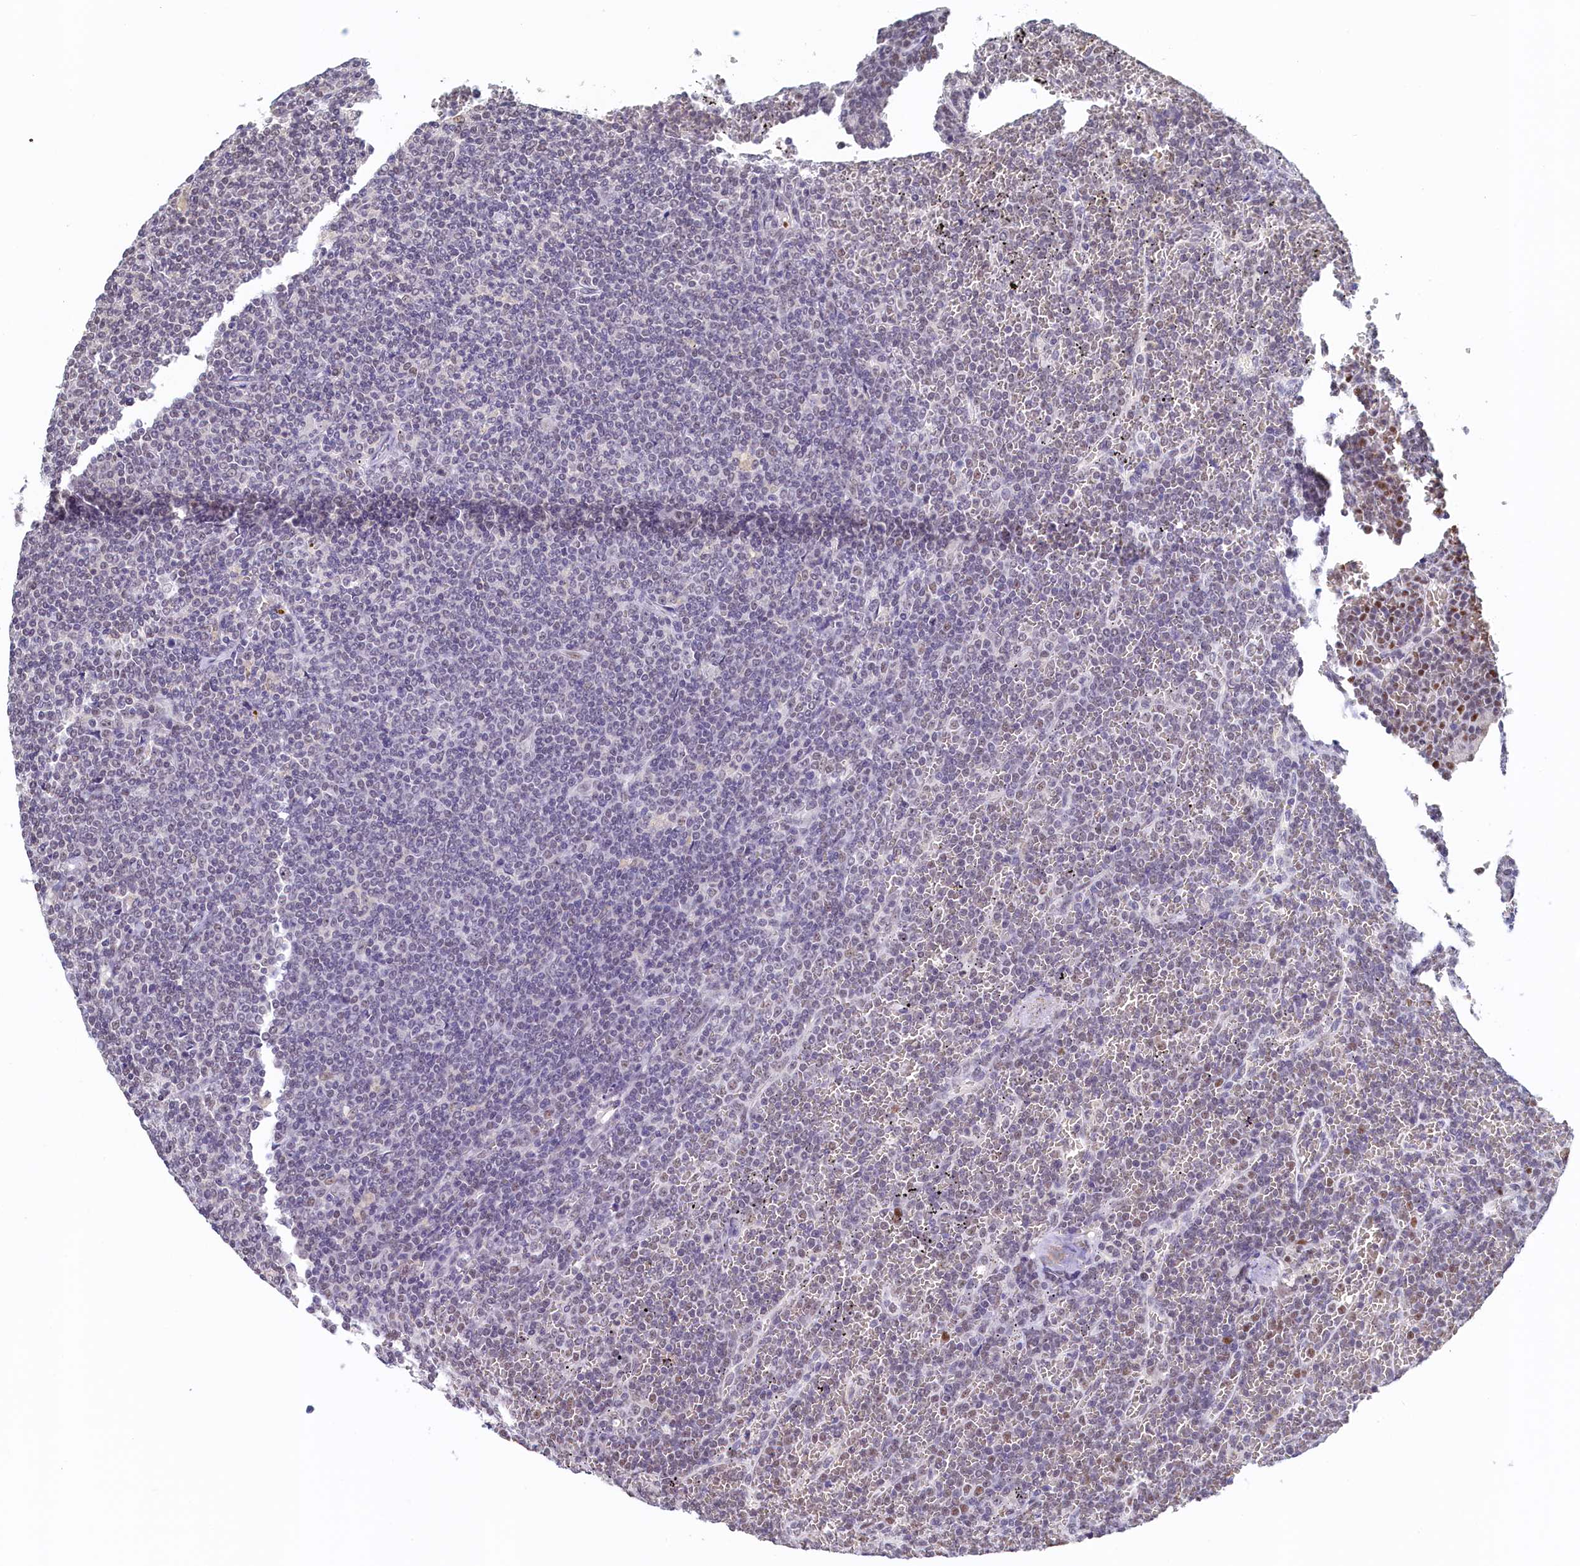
{"staining": {"intensity": "negative", "quantity": "none", "location": "none"}, "tissue": "lymphoma", "cell_type": "Tumor cells", "image_type": "cancer", "snomed": [{"axis": "morphology", "description": "Malignant lymphoma, non-Hodgkin's type, Low grade"}, {"axis": "topography", "description": "Spleen"}], "caption": "Immunohistochemistry (IHC) histopathology image of human malignant lymphoma, non-Hodgkin's type (low-grade) stained for a protein (brown), which exhibits no staining in tumor cells.", "gene": "MOSPD3", "patient": {"sex": "female", "age": 19}}